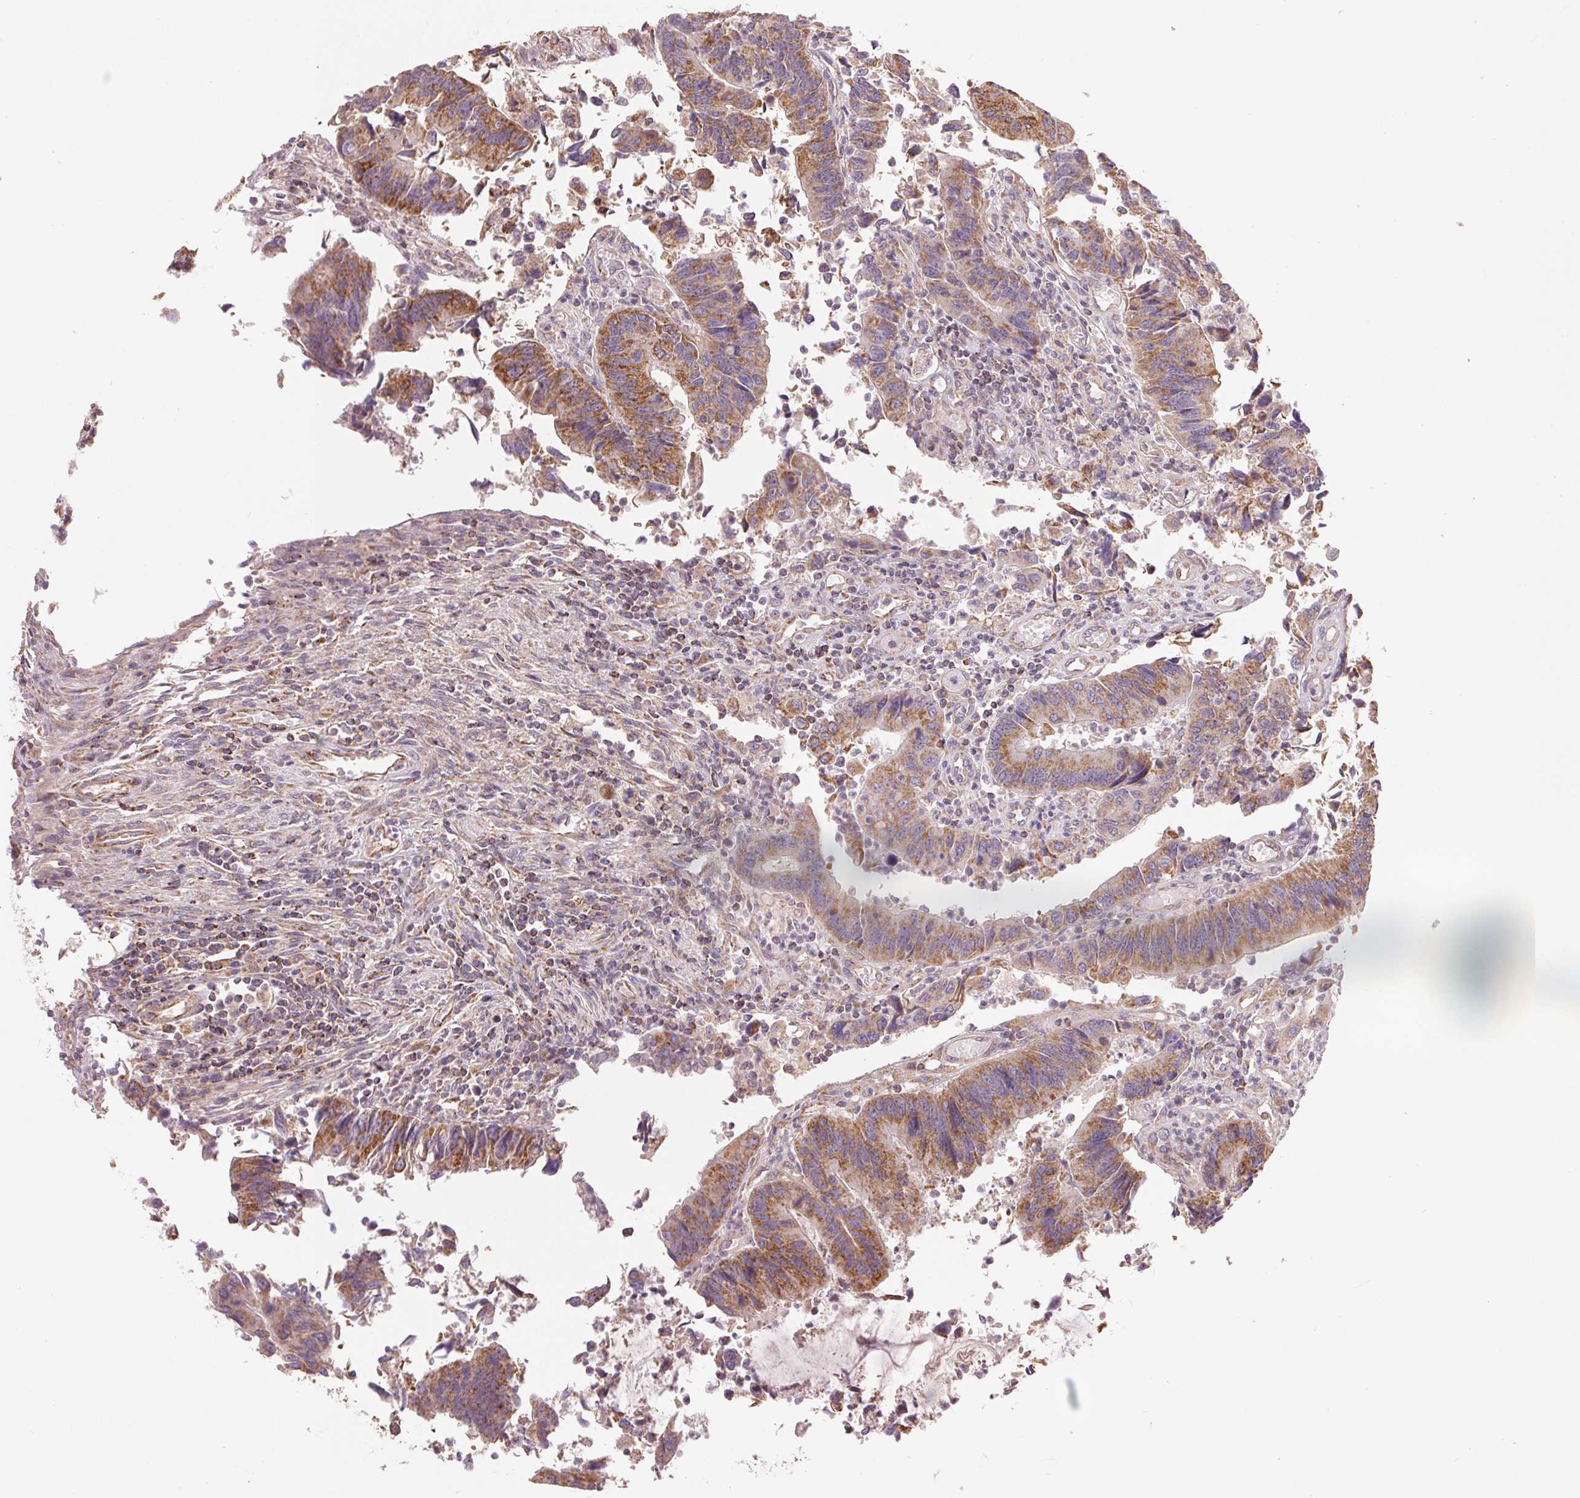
{"staining": {"intensity": "moderate", "quantity": ">75%", "location": "cytoplasmic/membranous"}, "tissue": "colorectal cancer", "cell_type": "Tumor cells", "image_type": "cancer", "snomed": [{"axis": "morphology", "description": "Adenocarcinoma, NOS"}, {"axis": "topography", "description": "Colon"}], "caption": "A brown stain shows moderate cytoplasmic/membranous positivity of a protein in human colorectal cancer tumor cells. (DAB IHC, brown staining for protein, blue staining for nuclei).", "gene": "DGUOK", "patient": {"sex": "female", "age": 67}}